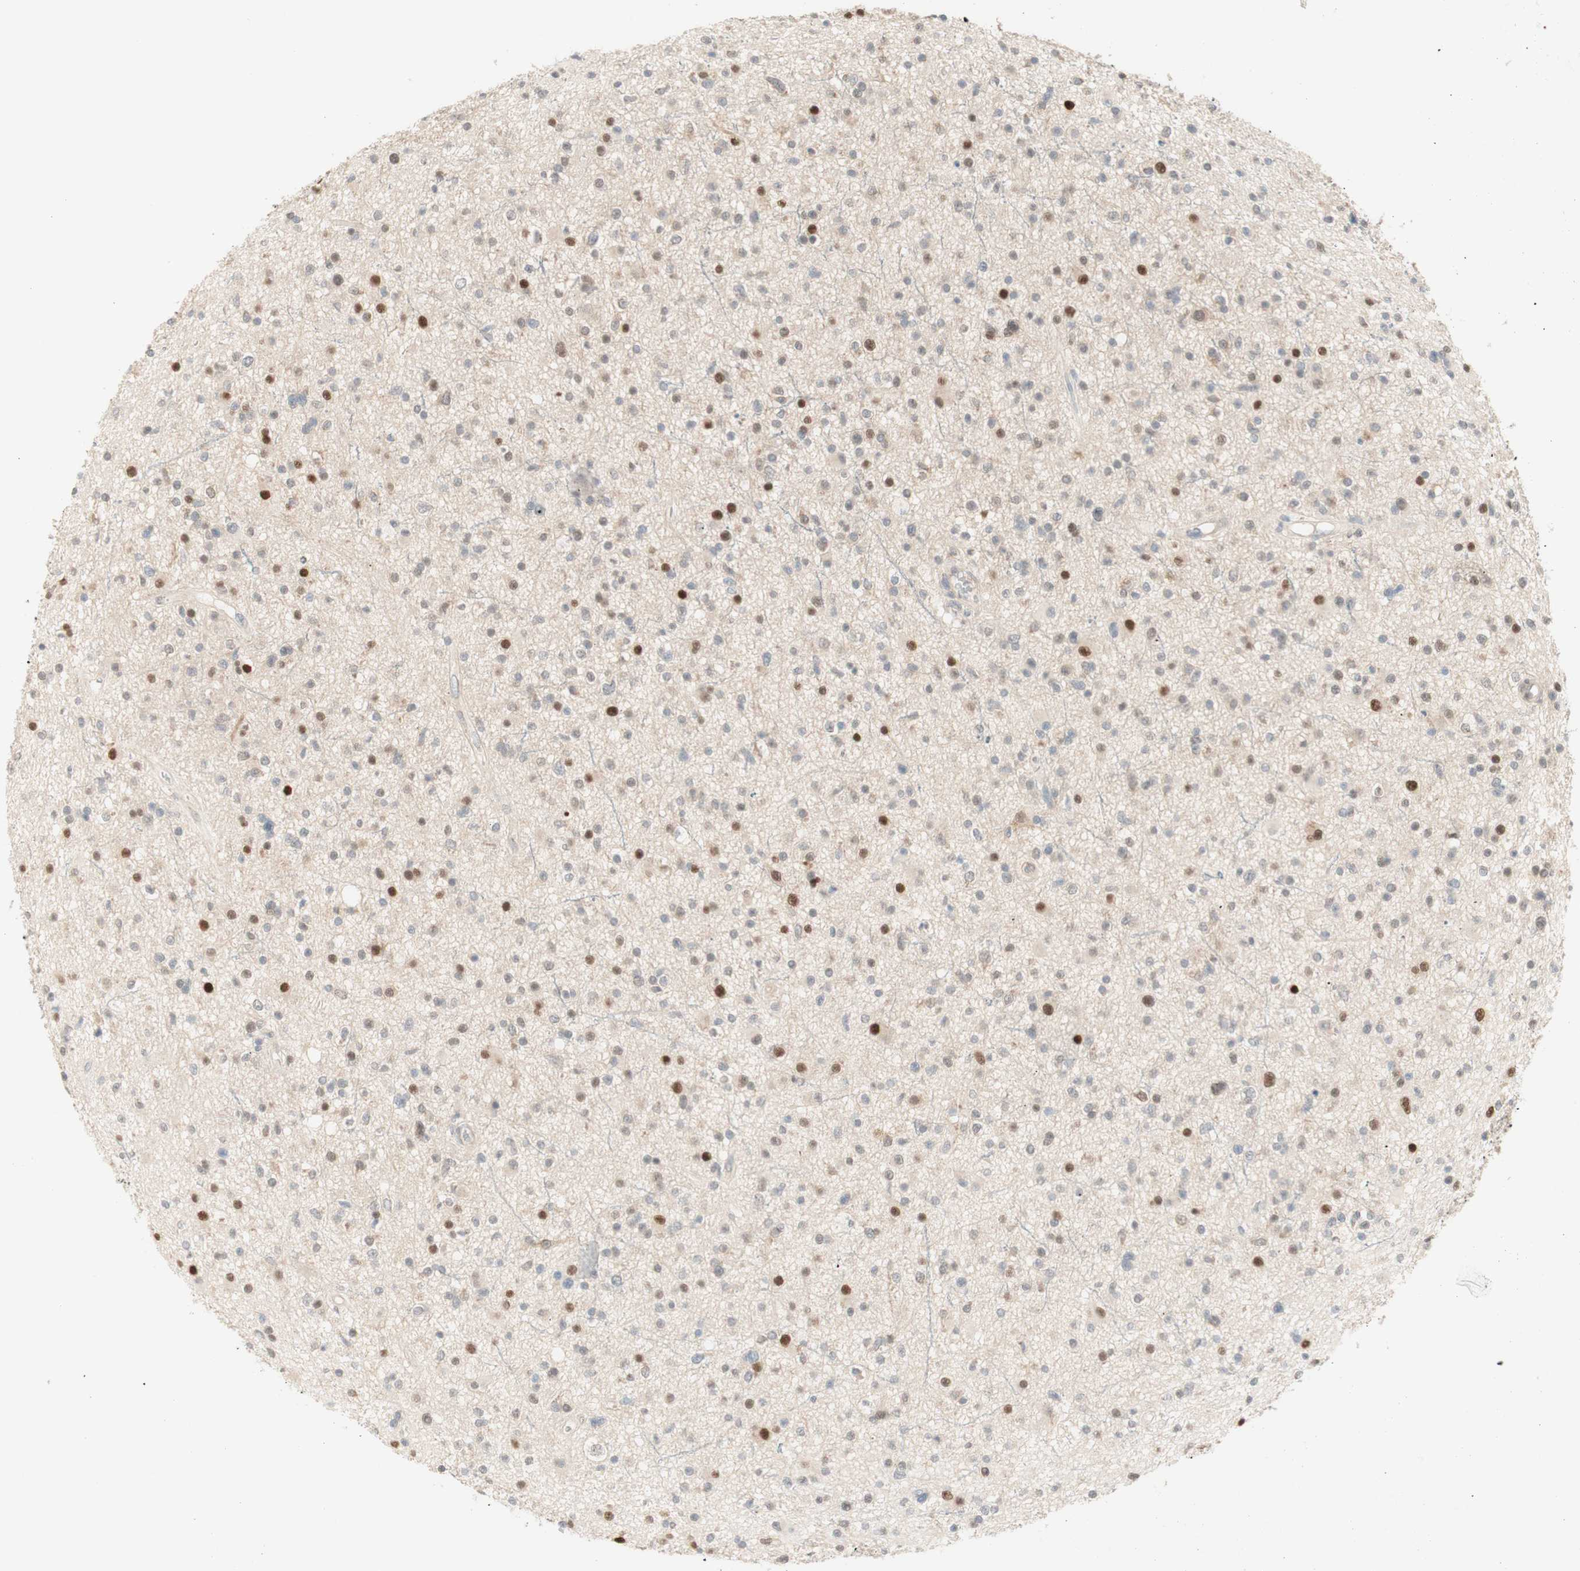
{"staining": {"intensity": "weak", "quantity": "25%-75%", "location": "nuclear"}, "tissue": "glioma", "cell_type": "Tumor cells", "image_type": "cancer", "snomed": [{"axis": "morphology", "description": "Glioma, malignant, High grade"}, {"axis": "topography", "description": "Brain"}], "caption": "IHC staining of malignant high-grade glioma, which demonstrates low levels of weak nuclear staining in about 25%-75% of tumor cells indicating weak nuclear protein staining. The staining was performed using DAB (3,3'-diaminobenzidine) (brown) for protein detection and nuclei were counterstained in hematoxylin (blue).", "gene": "RFNG", "patient": {"sex": "male", "age": 33}}